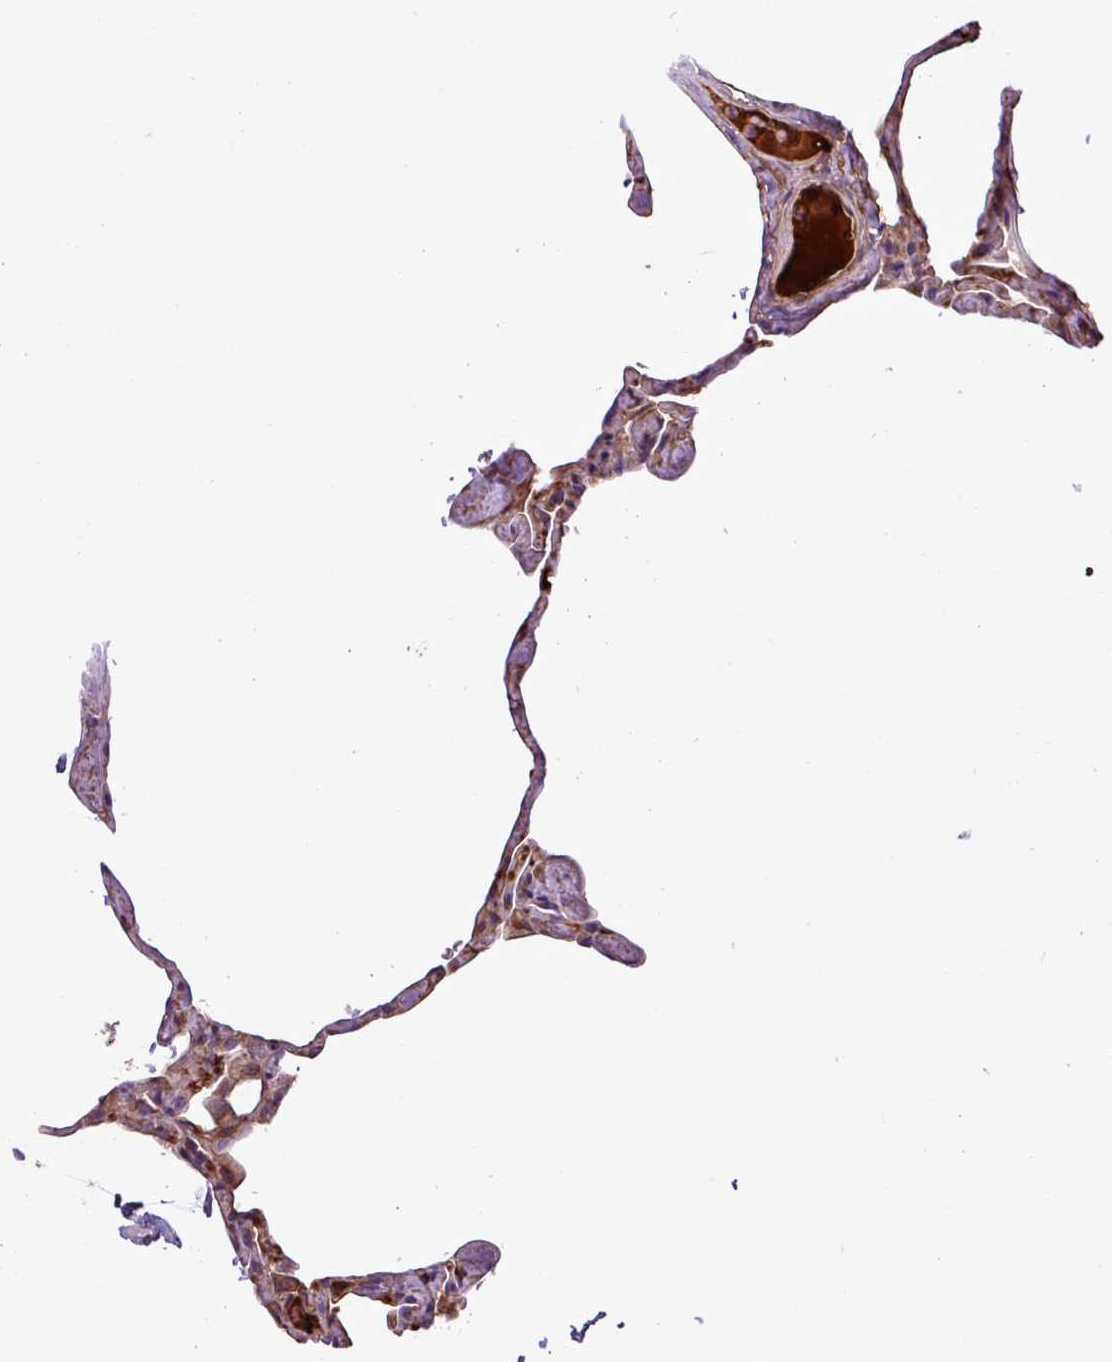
{"staining": {"intensity": "weak", "quantity": "25%-75%", "location": "cytoplasmic/membranous"}, "tissue": "lung", "cell_type": "Alveolar cells", "image_type": "normal", "snomed": [{"axis": "morphology", "description": "Normal tissue, NOS"}, {"axis": "topography", "description": "Lung"}], "caption": "Brown immunohistochemical staining in unremarkable human lung demonstrates weak cytoplasmic/membranous staining in about 25%-75% of alveolar cells.", "gene": "CWH43", "patient": {"sex": "male", "age": 65}}